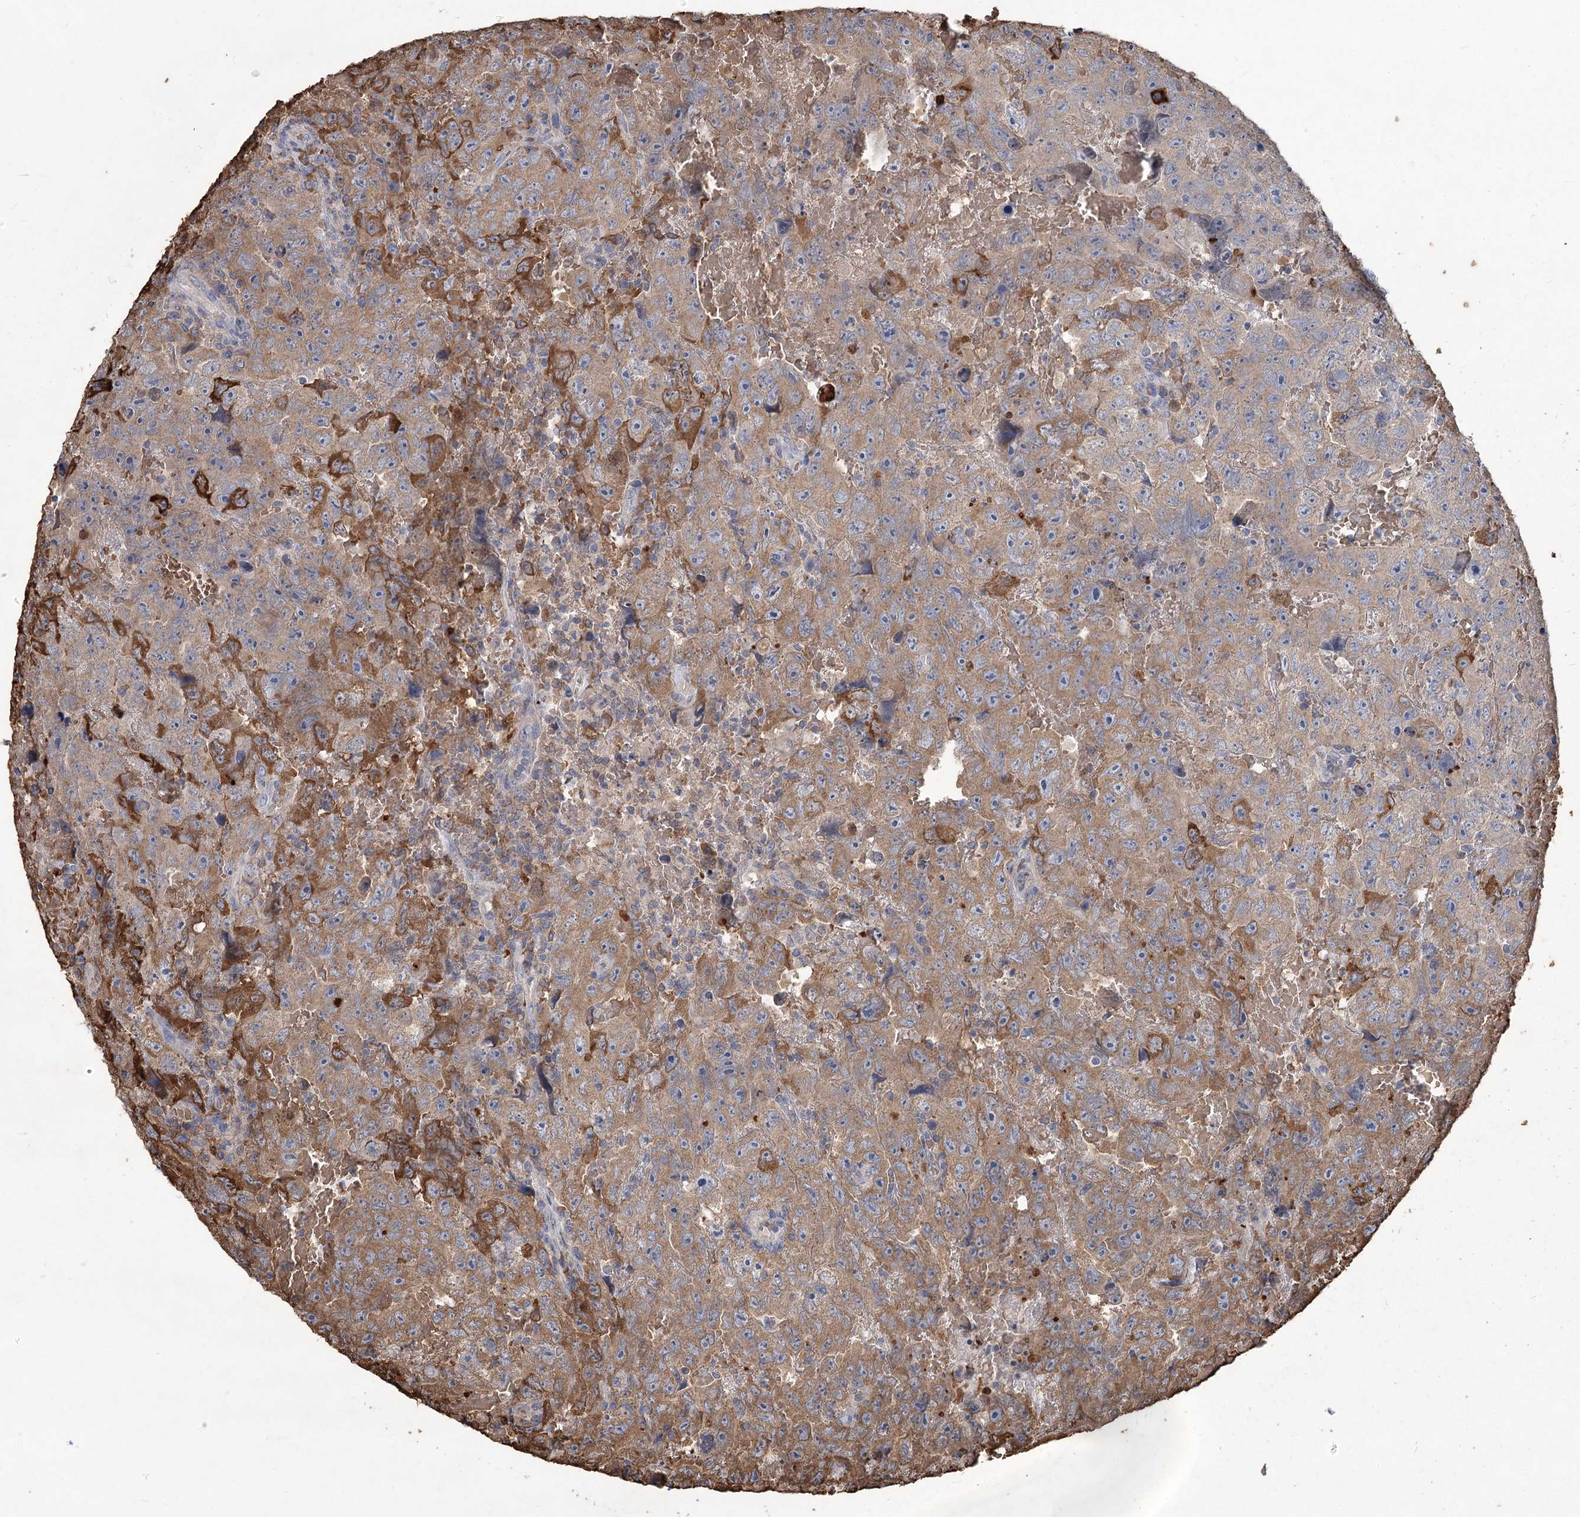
{"staining": {"intensity": "moderate", "quantity": ">75%", "location": "cytoplasmic/membranous"}, "tissue": "testis cancer", "cell_type": "Tumor cells", "image_type": "cancer", "snomed": [{"axis": "morphology", "description": "Carcinoma, Embryonal, NOS"}, {"axis": "topography", "description": "Testis"}], "caption": "Immunohistochemistry (IHC) photomicrograph of neoplastic tissue: human testis cancer stained using immunohistochemistry reveals medium levels of moderate protein expression localized specifically in the cytoplasmic/membranous of tumor cells, appearing as a cytoplasmic/membranous brown color.", "gene": "HBA1", "patient": {"sex": "male", "age": 45}}